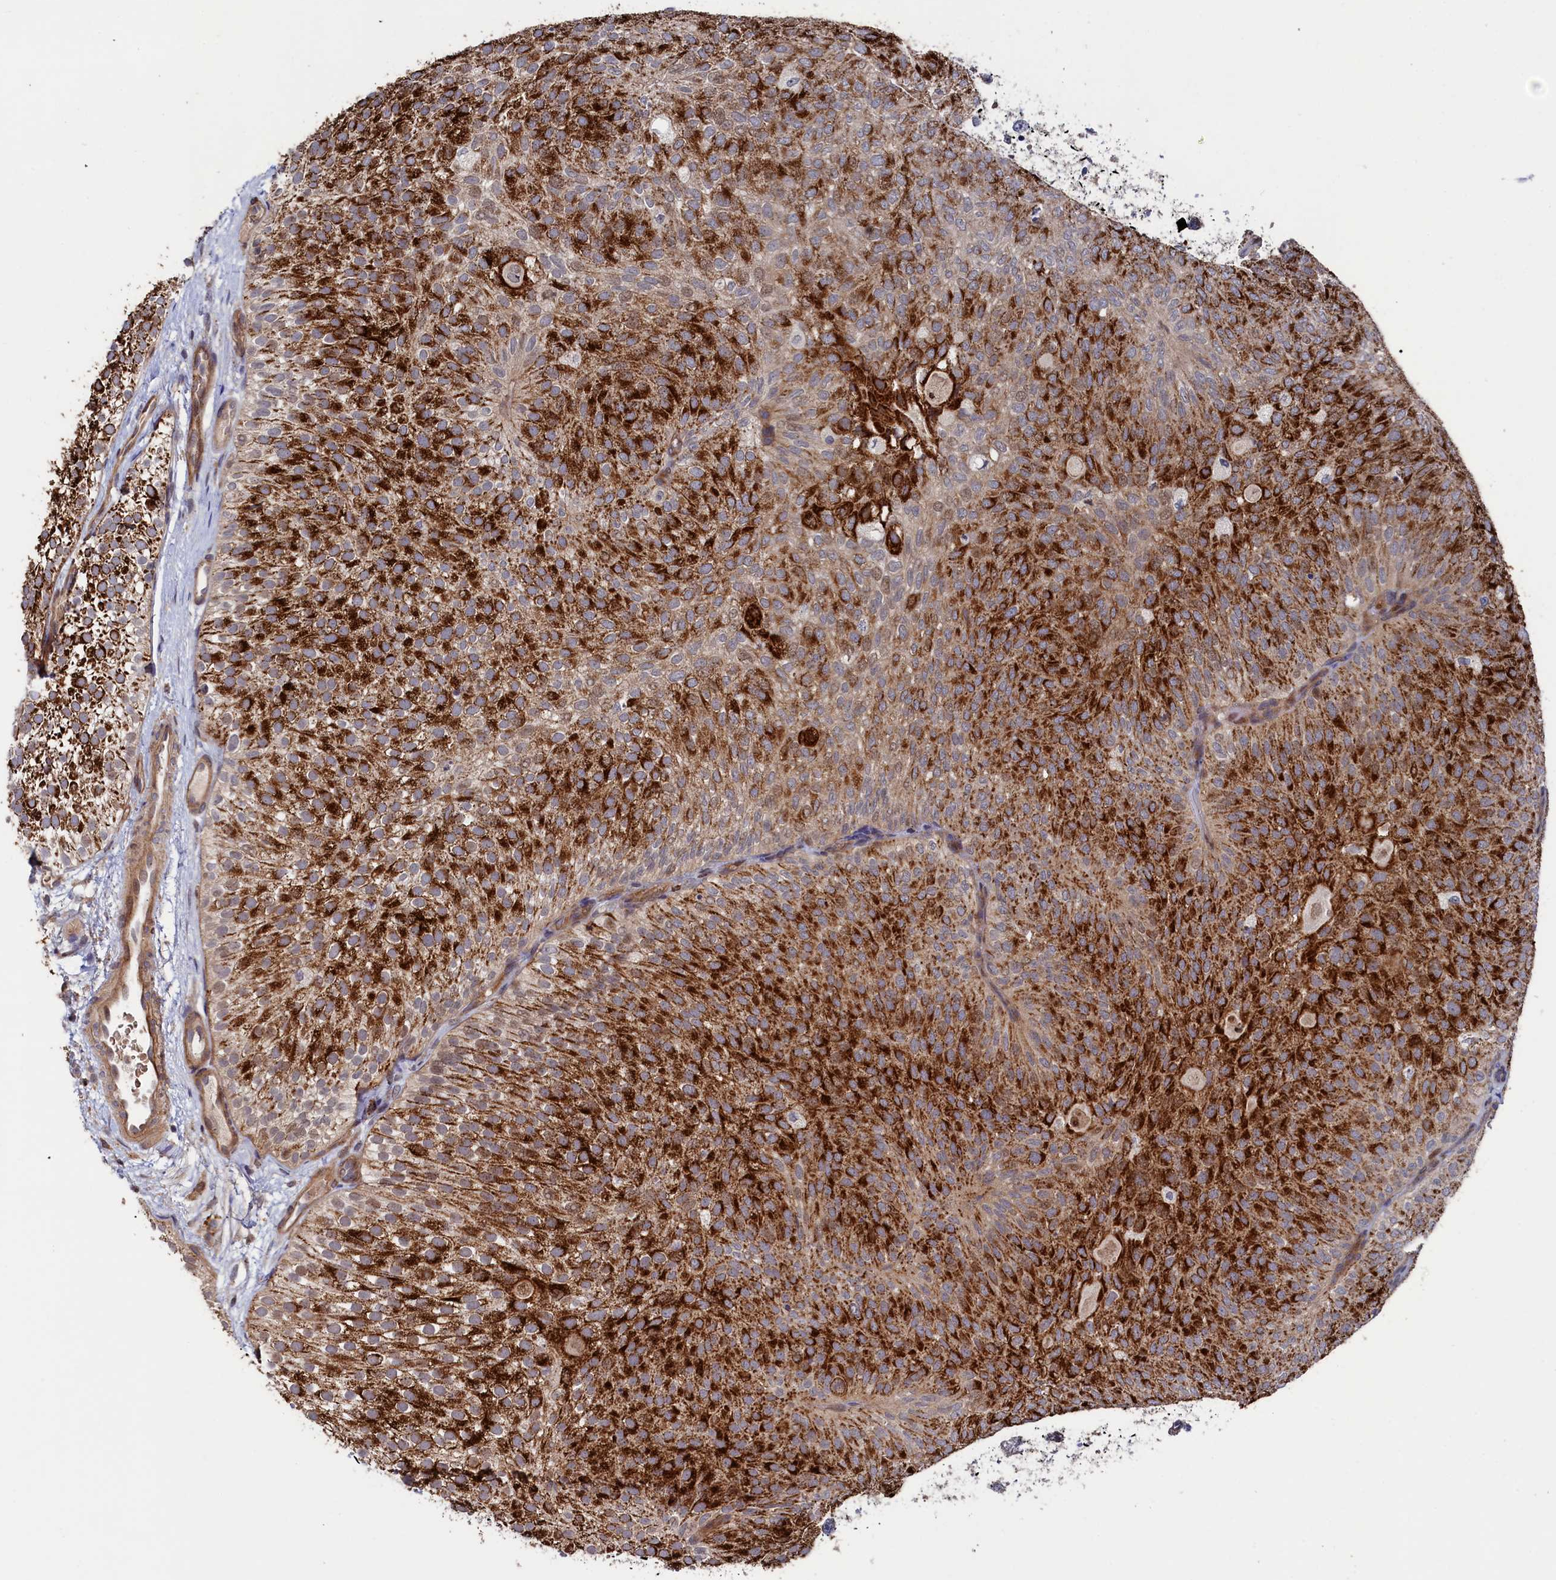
{"staining": {"intensity": "strong", "quantity": ">75%", "location": "cytoplasmic/membranous"}, "tissue": "urothelial cancer", "cell_type": "Tumor cells", "image_type": "cancer", "snomed": [{"axis": "morphology", "description": "Urothelial carcinoma, Low grade"}, {"axis": "topography", "description": "Urinary bladder"}], "caption": "Urothelial cancer stained for a protein exhibits strong cytoplasmic/membranous positivity in tumor cells.", "gene": "ZNF891", "patient": {"sex": "male", "age": 78}}